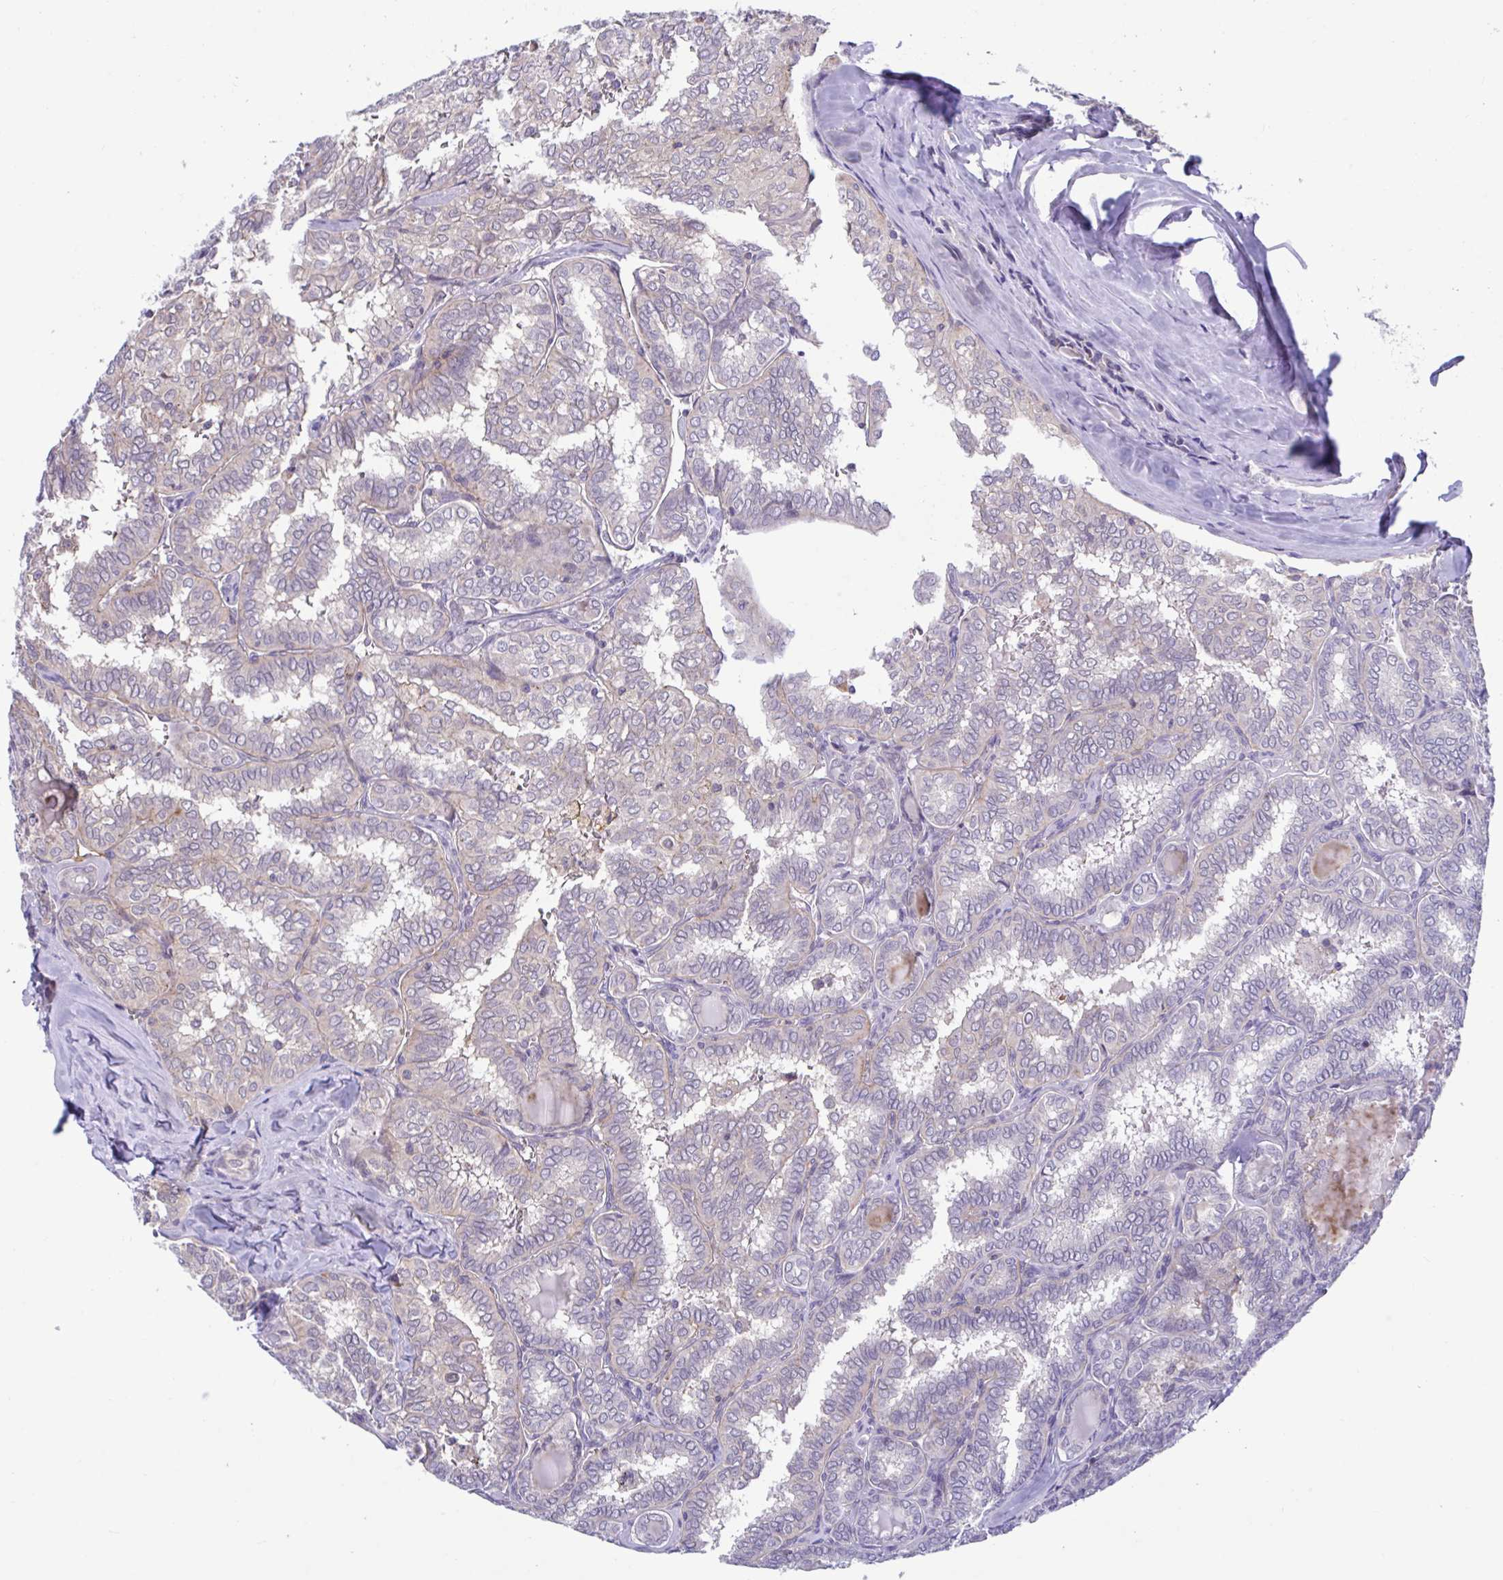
{"staining": {"intensity": "negative", "quantity": "none", "location": "none"}, "tissue": "thyroid cancer", "cell_type": "Tumor cells", "image_type": "cancer", "snomed": [{"axis": "morphology", "description": "Papillary adenocarcinoma, NOS"}, {"axis": "topography", "description": "Thyroid gland"}], "caption": "IHC photomicrograph of human thyroid cancer stained for a protein (brown), which demonstrates no positivity in tumor cells. (DAB (3,3'-diaminobenzidine) immunohistochemistry visualized using brightfield microscopy, high magnification).", "gene": "IST1", "patient": {"sex": "female", "age": 30}}